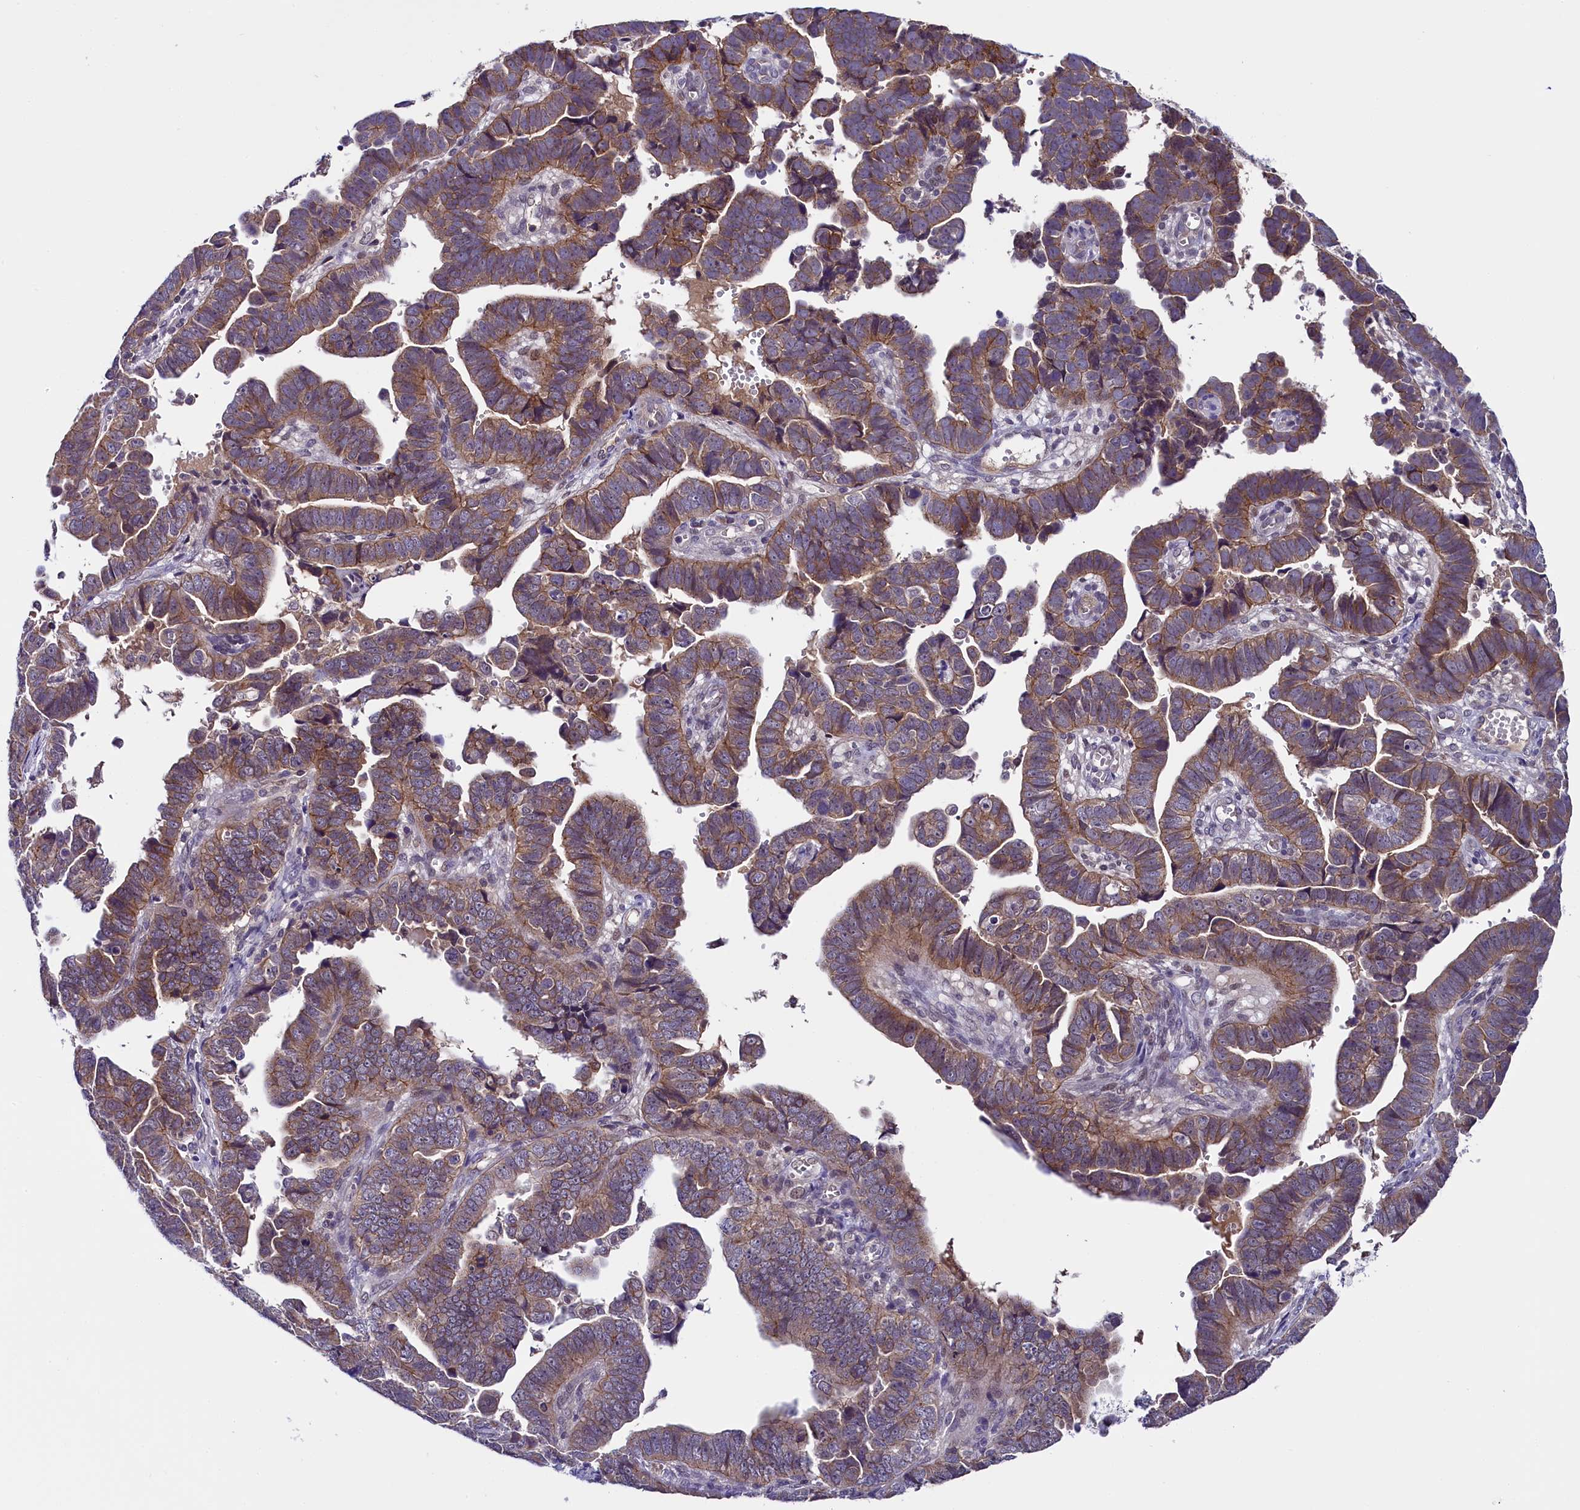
{"staining": {"intensity": "moderate", "quantity": "25%-75%", "location": "cytoplasmic/membranous"}, "tissue": "endometrial cancer", "cell_type": "Tumor cells", "image_type": "cancer", "snomed": [{"axis": "morphology", "description": "Adenocarcinoma, NOS"}, {"axis": "topography", "description": "Endometrium"}], "caption": "Human adenocarcinoma (endometrial) stained with a brown dye exhibits moderate cytoplasmic/membranous positive staining in about 25%-75% of tumor cells.", "gene": "ENKD1", "patient": {"sex": "female", "age": 75}}